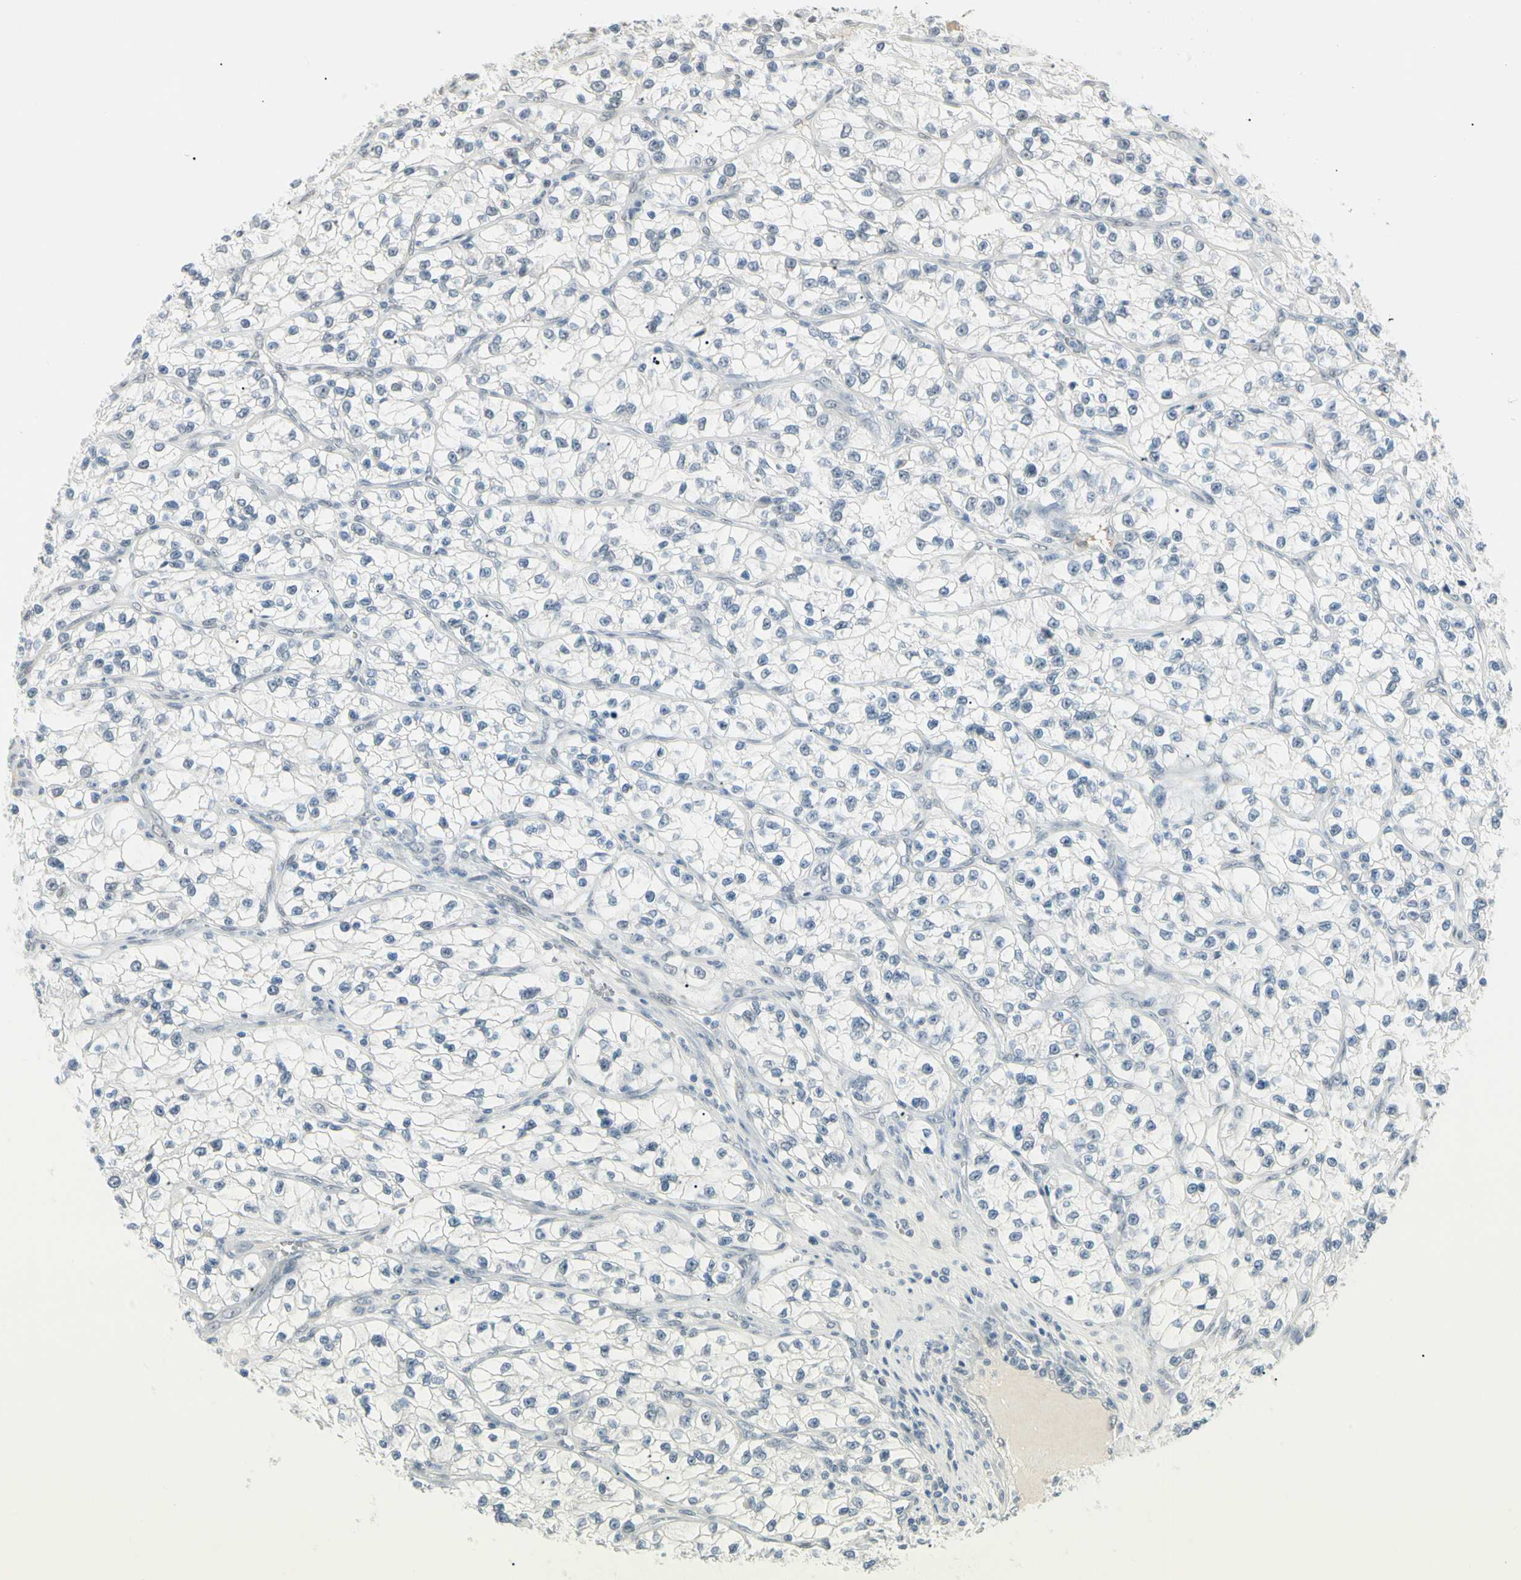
{"staining": {"intensity": "negative", "quantity": "none", "location": "none"}, "tissue": "renal cancer", "cell_type": "Tumor cells", "image_type": "cancer", "snomed": [{"axis": "morphology", "description": "Adenocarcinoma, NOS"}, {"axis": "topography", "description": "Kidney"}], "caption": "The image shows no significant staining in tumor cells of renal cancer.", "gene": "ASPN", "patient": {"sex": "female", "age": 57}}